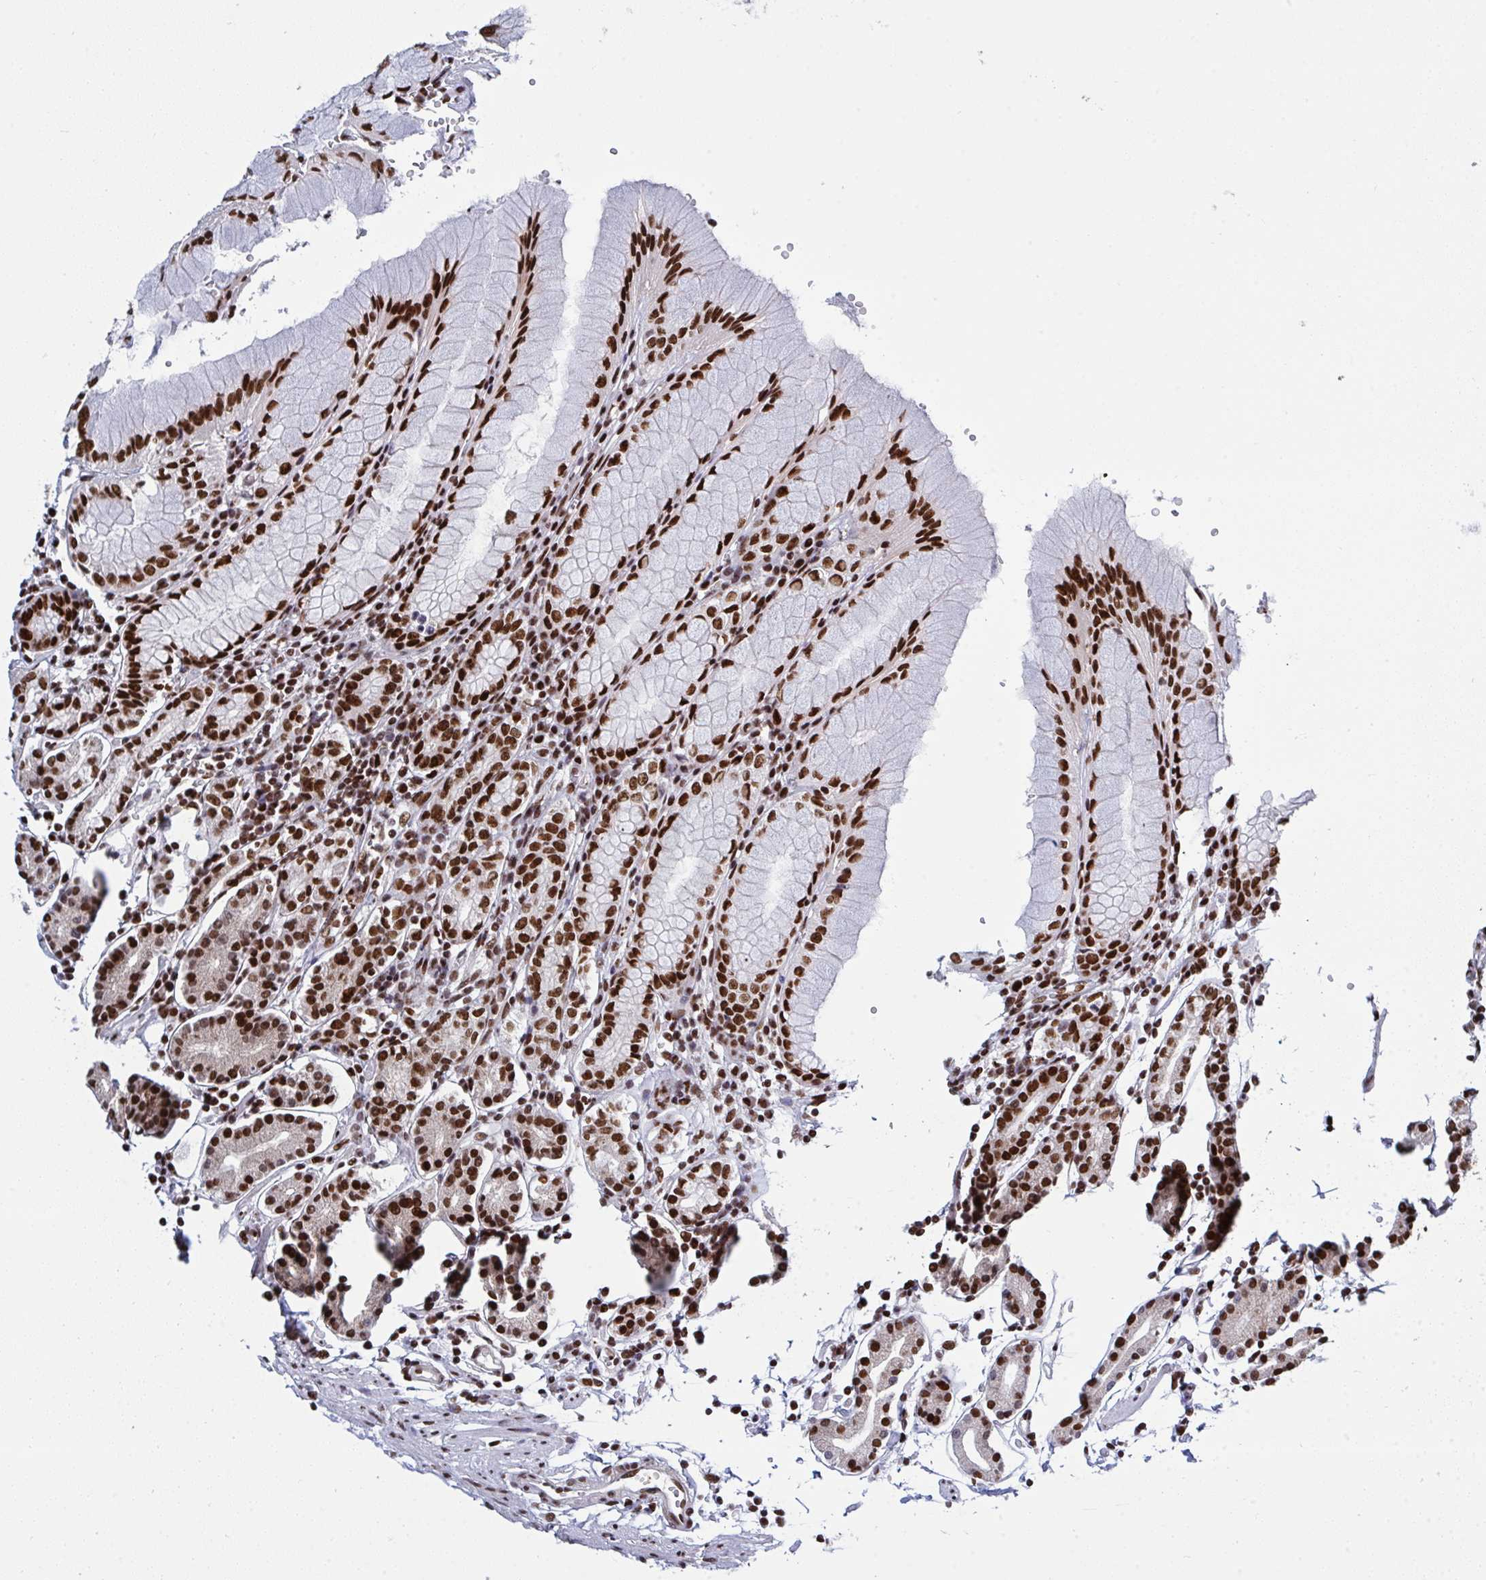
{"staining": {"intensity": "strong", "quantity": ">75%", "location": "nuclear"}, "tissue": "stomach", "cell_type": "Glandular cells", "image_type": "normal", "snomed": [{"axis": "morphology", "description": "Normal tissue, NOS"}, {"axis": "topography", "description": "Stomach"}], "caption": "High-magnification brightfield microscopy of normal stomach stained with DAB (3,3'-diaminobenzidine) (brown) and counterstained with hematoxylin (blue). glandular cells exhibit strong nuclear staining is seen in about>75% of cells.", "gene": "ZNF607", "patient": {"sex": "female", "age": 62}}